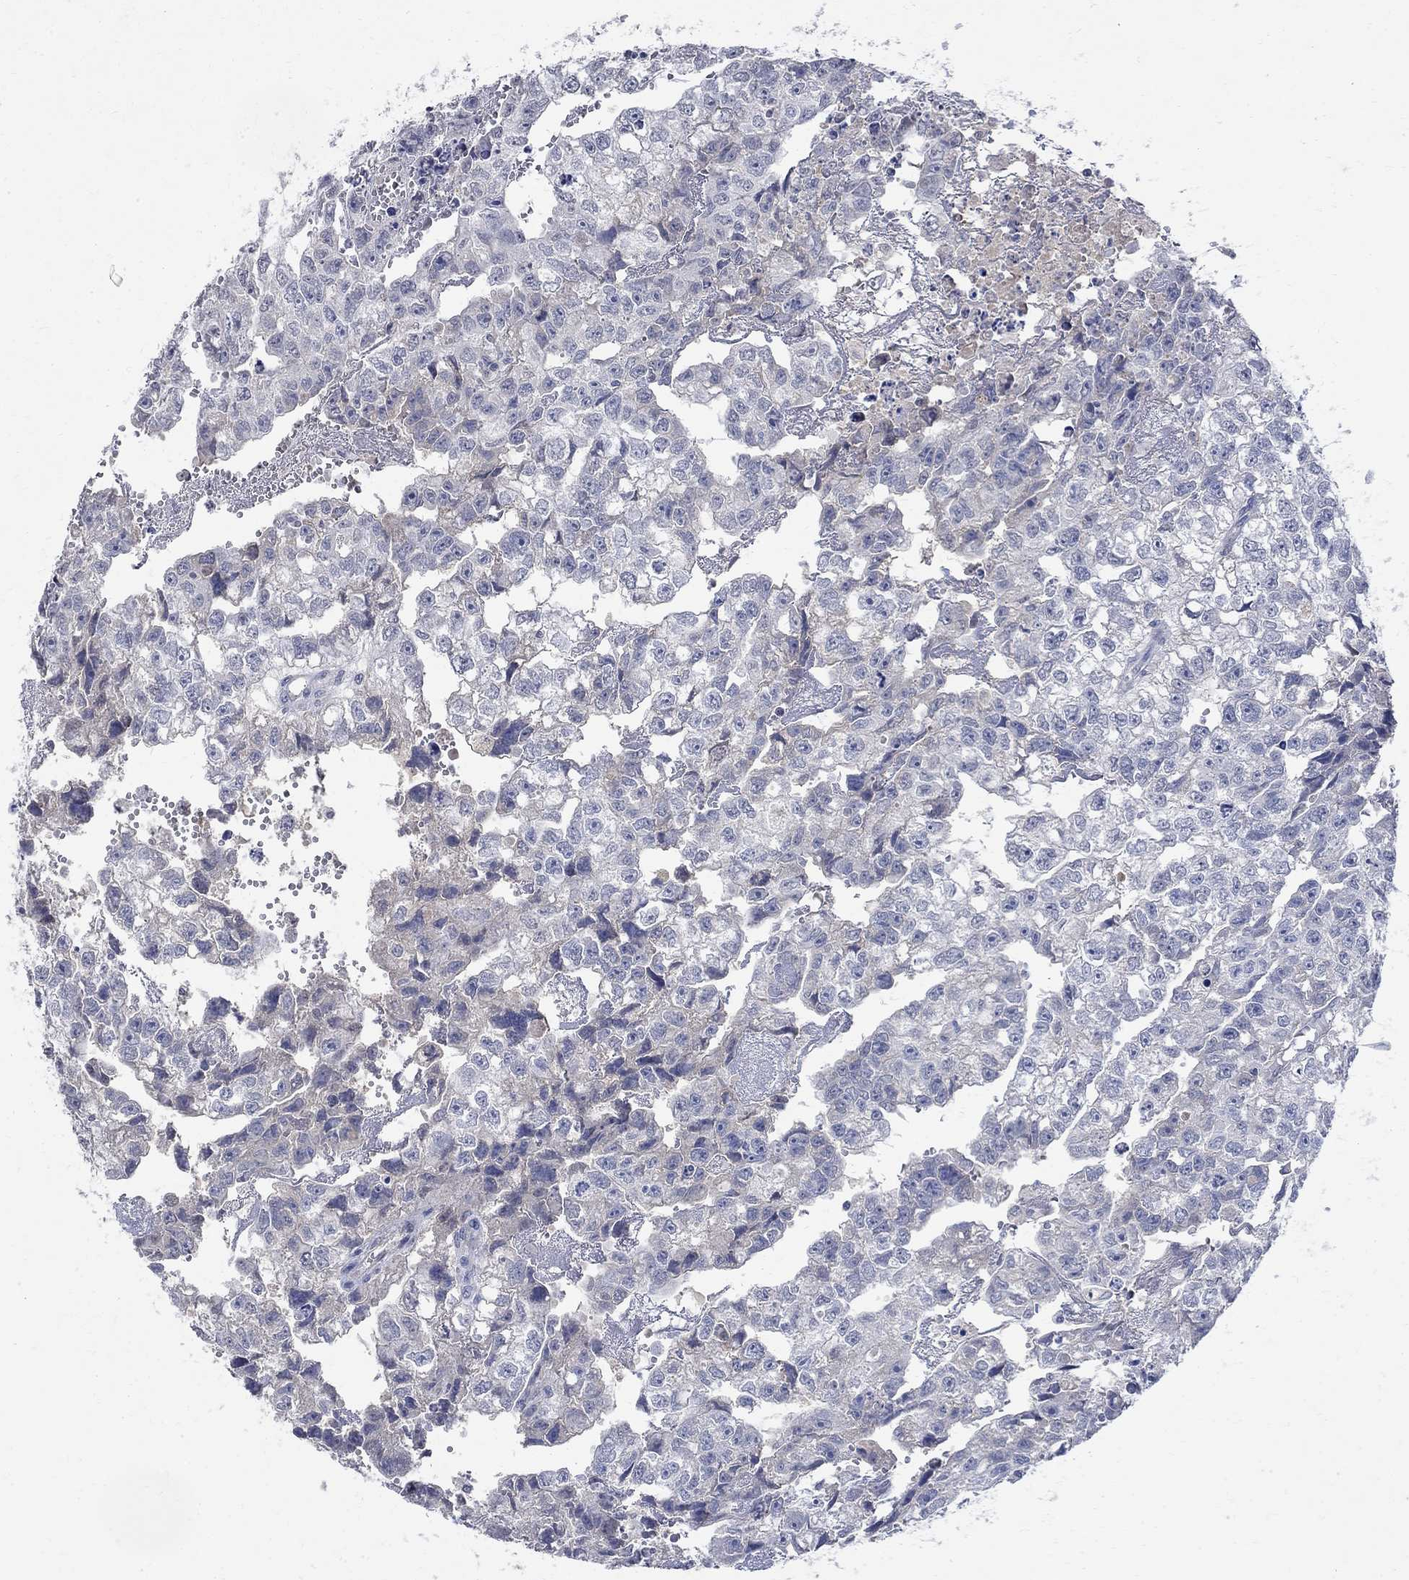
{"staining": {"intensity": "negative", "quantity": "none", "location": "none"}, "tissue": "testis cancer", "cell_type": "Tumor cells", "image_type": "cancer", "snomed": [{"axis": "morphology", "description": "Carcinoma, Embryonal, NOS"}, {"axis": "morphology", "description": "Teratoma, malignant, NOS"}, {"axis": "topography", "description": "Testis"}], "caption": "This is an immunohistochemistry micrograph of testis cancer. There is no expression in tumor cells.", "gene": "TMEM169", "patient": {"sex": "male", "age": 44}}